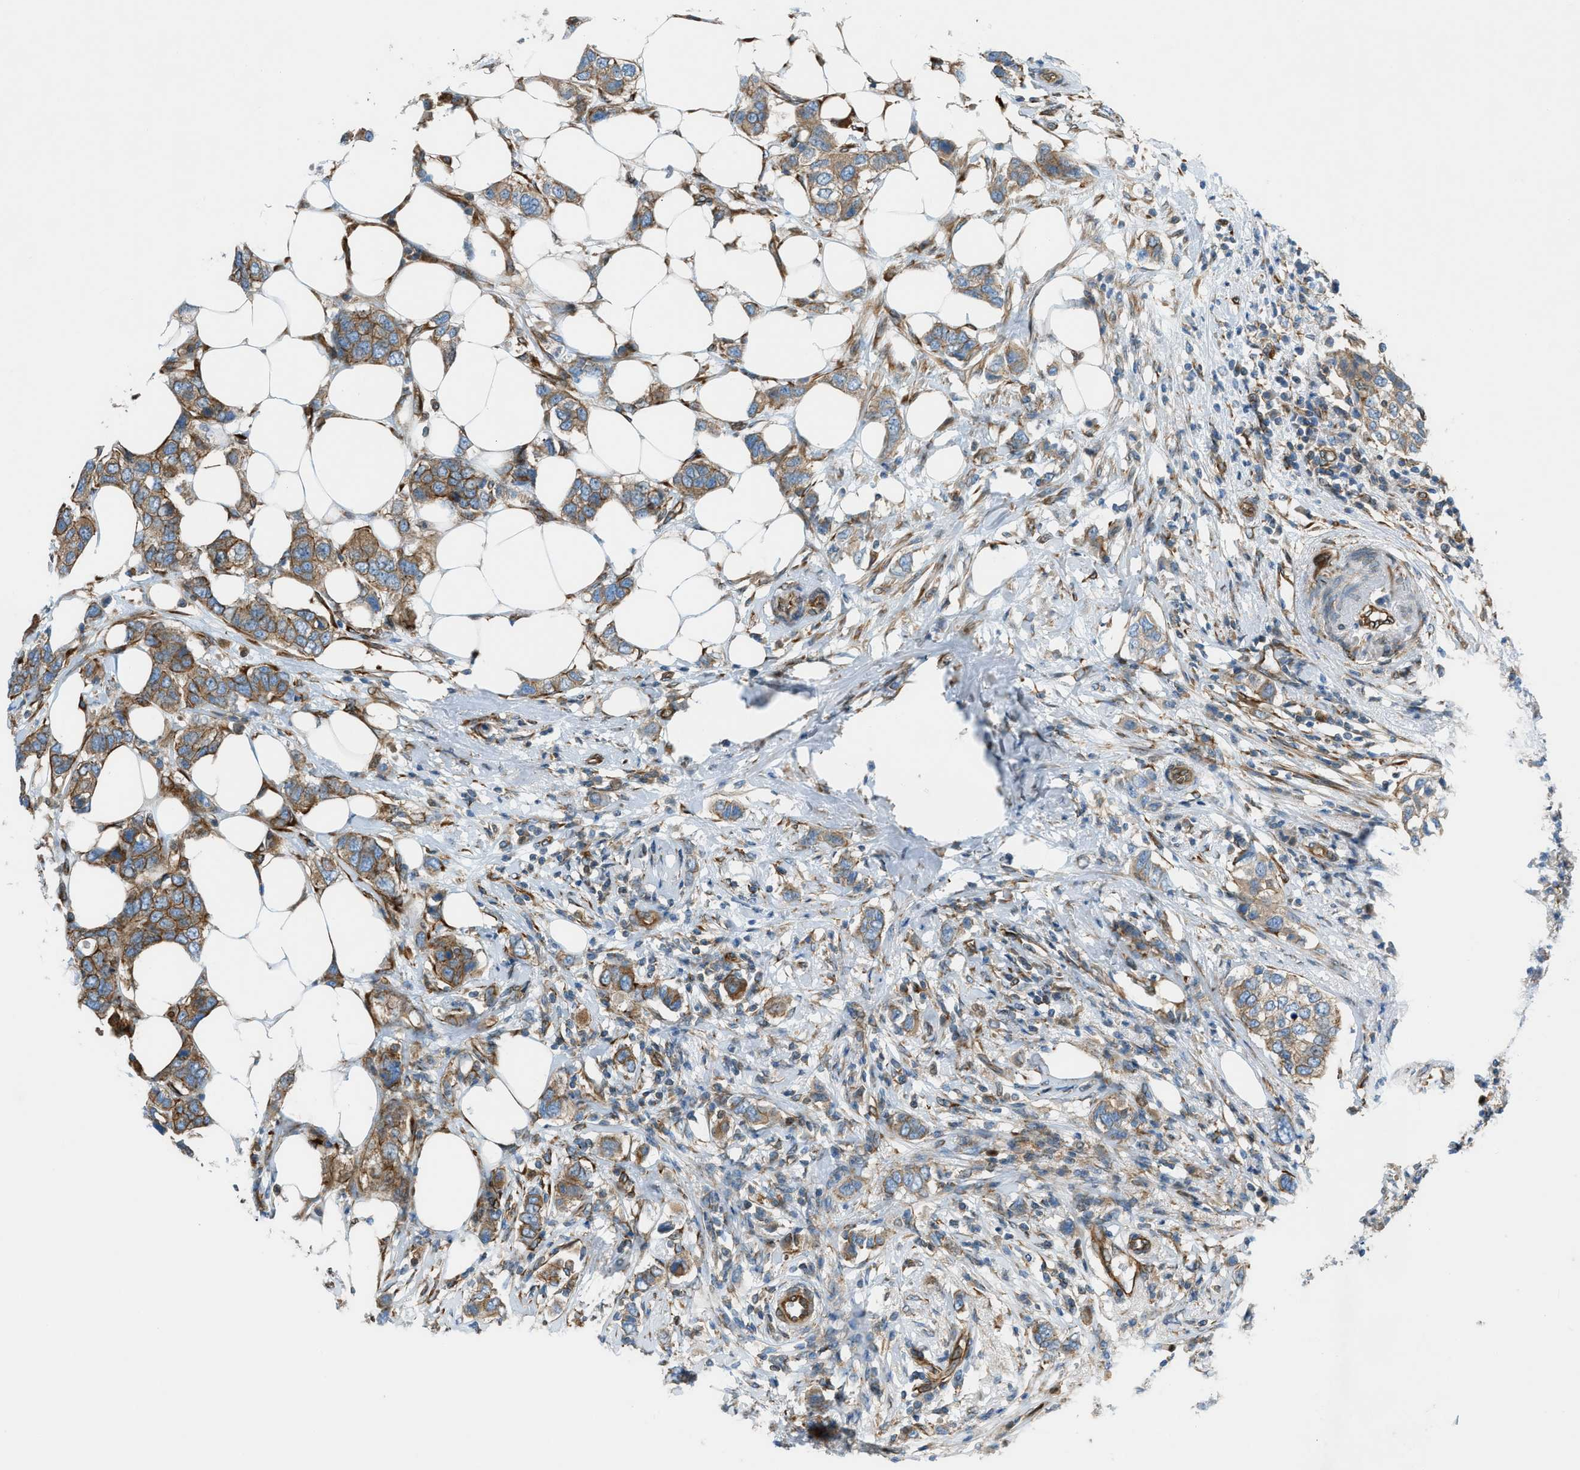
{"staining": {"intensity": "moderate", "quantity": ">75%", "location": "cytoplasmic/membranous"}, "tissue": "breast cancer", "cell_type": "Tumor cells", "image_type": "cancer", "snomed": [{"axis": "morphology", "description": "Duct carcinoma"}, {"axis": "topography", "description": "Breast"}], "caption": "The image exhibits staining of intraductal carcinoma (breast), revealing moderate cytoplasmic/membranous protein staining (brown color) within tumor cells.", "gene": "DMAC1", "patient": {"sex": "female", "age": 50}}